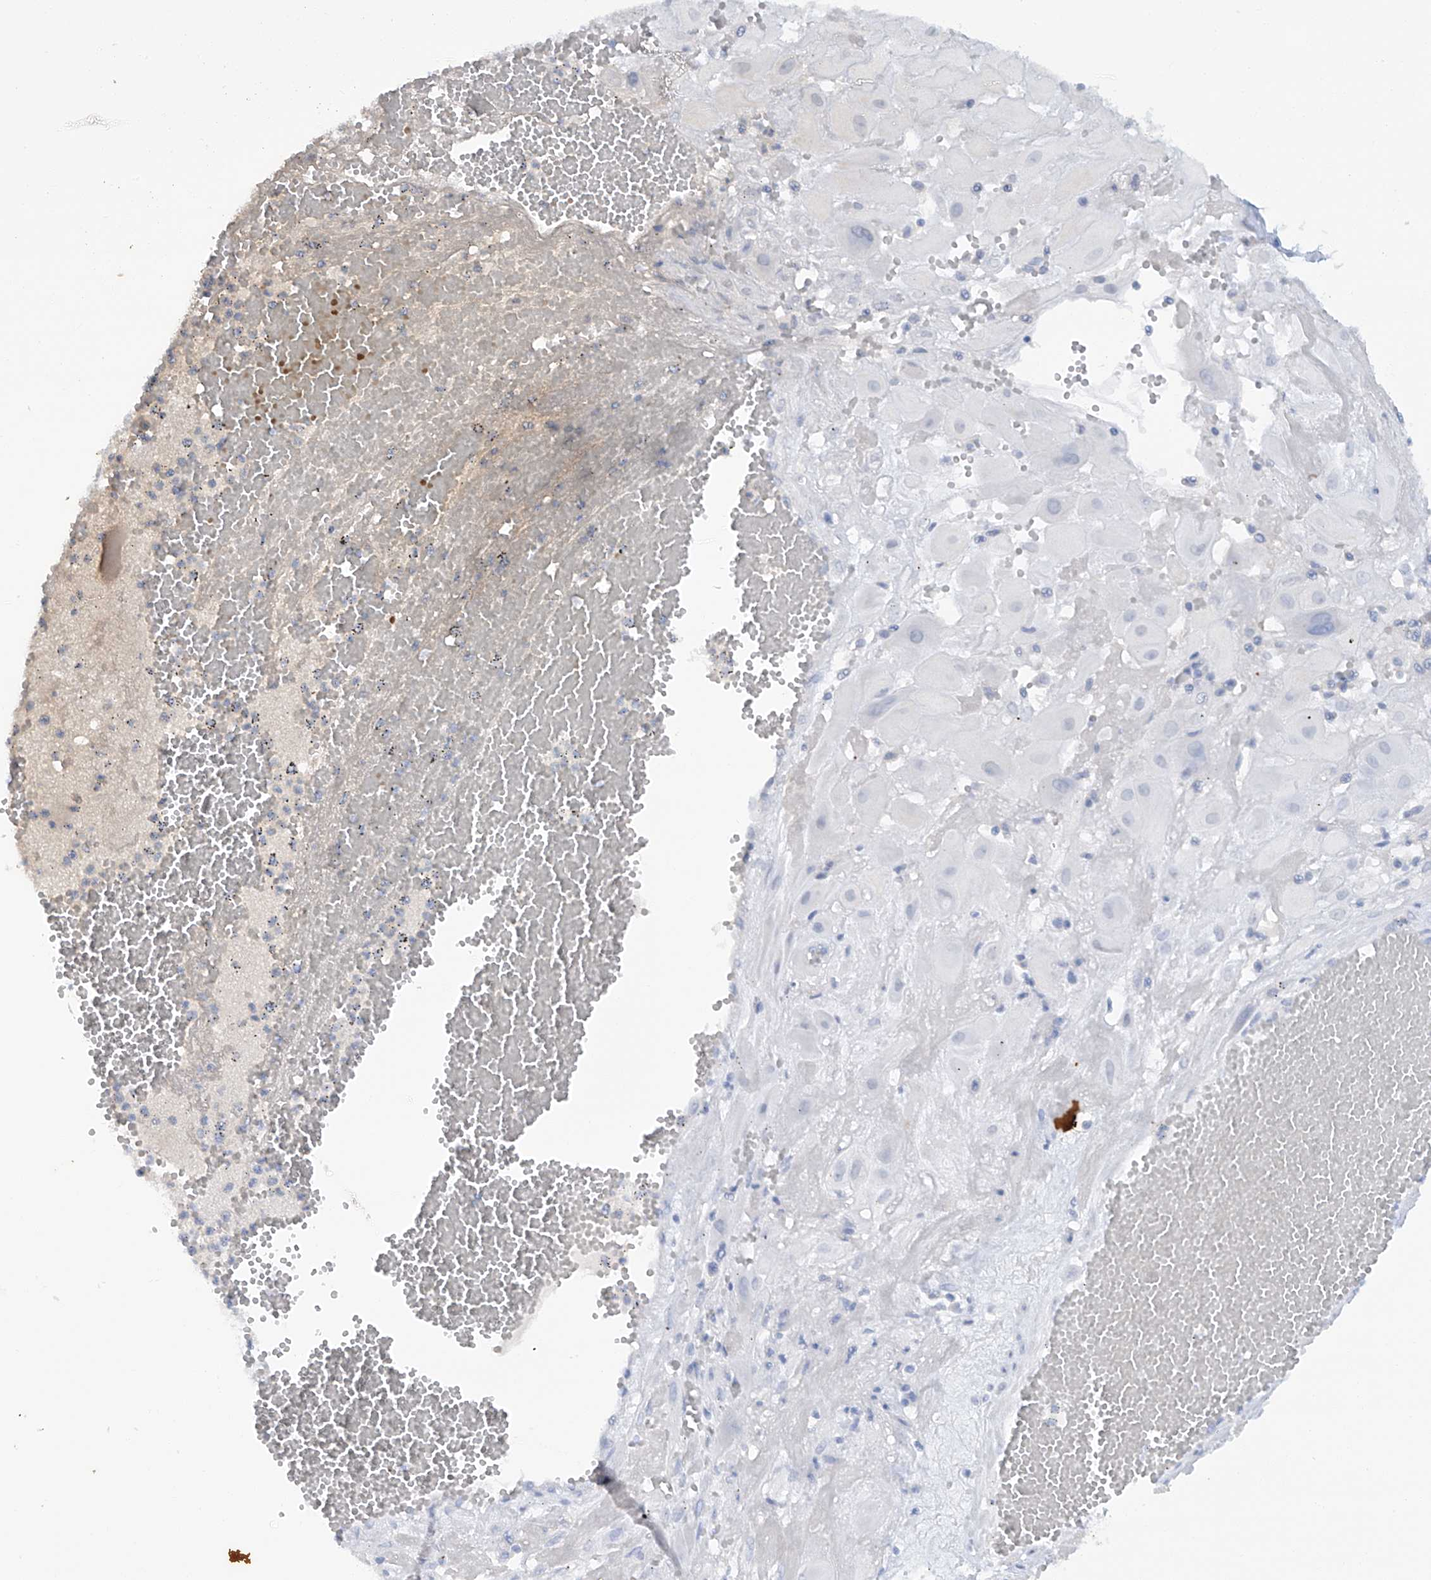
{"staining": {"intensity": "negative", "quantity": "none", "location": "none"}, "tissue": "cervical cancer", "cell_type": "Tumor cells", "image_type": "cancer", "snomed": [{"axis": "morphology", "description": "Squamous cell carcinoma, NOS"}, {"axis": "topography", "description": "Cervix"}], "caption": "Histopathology image shows no significant protein staining in tumor cells of cervical cancer.", "gene": "HAS3", "patient": {"sex": "female", "age": 34}}